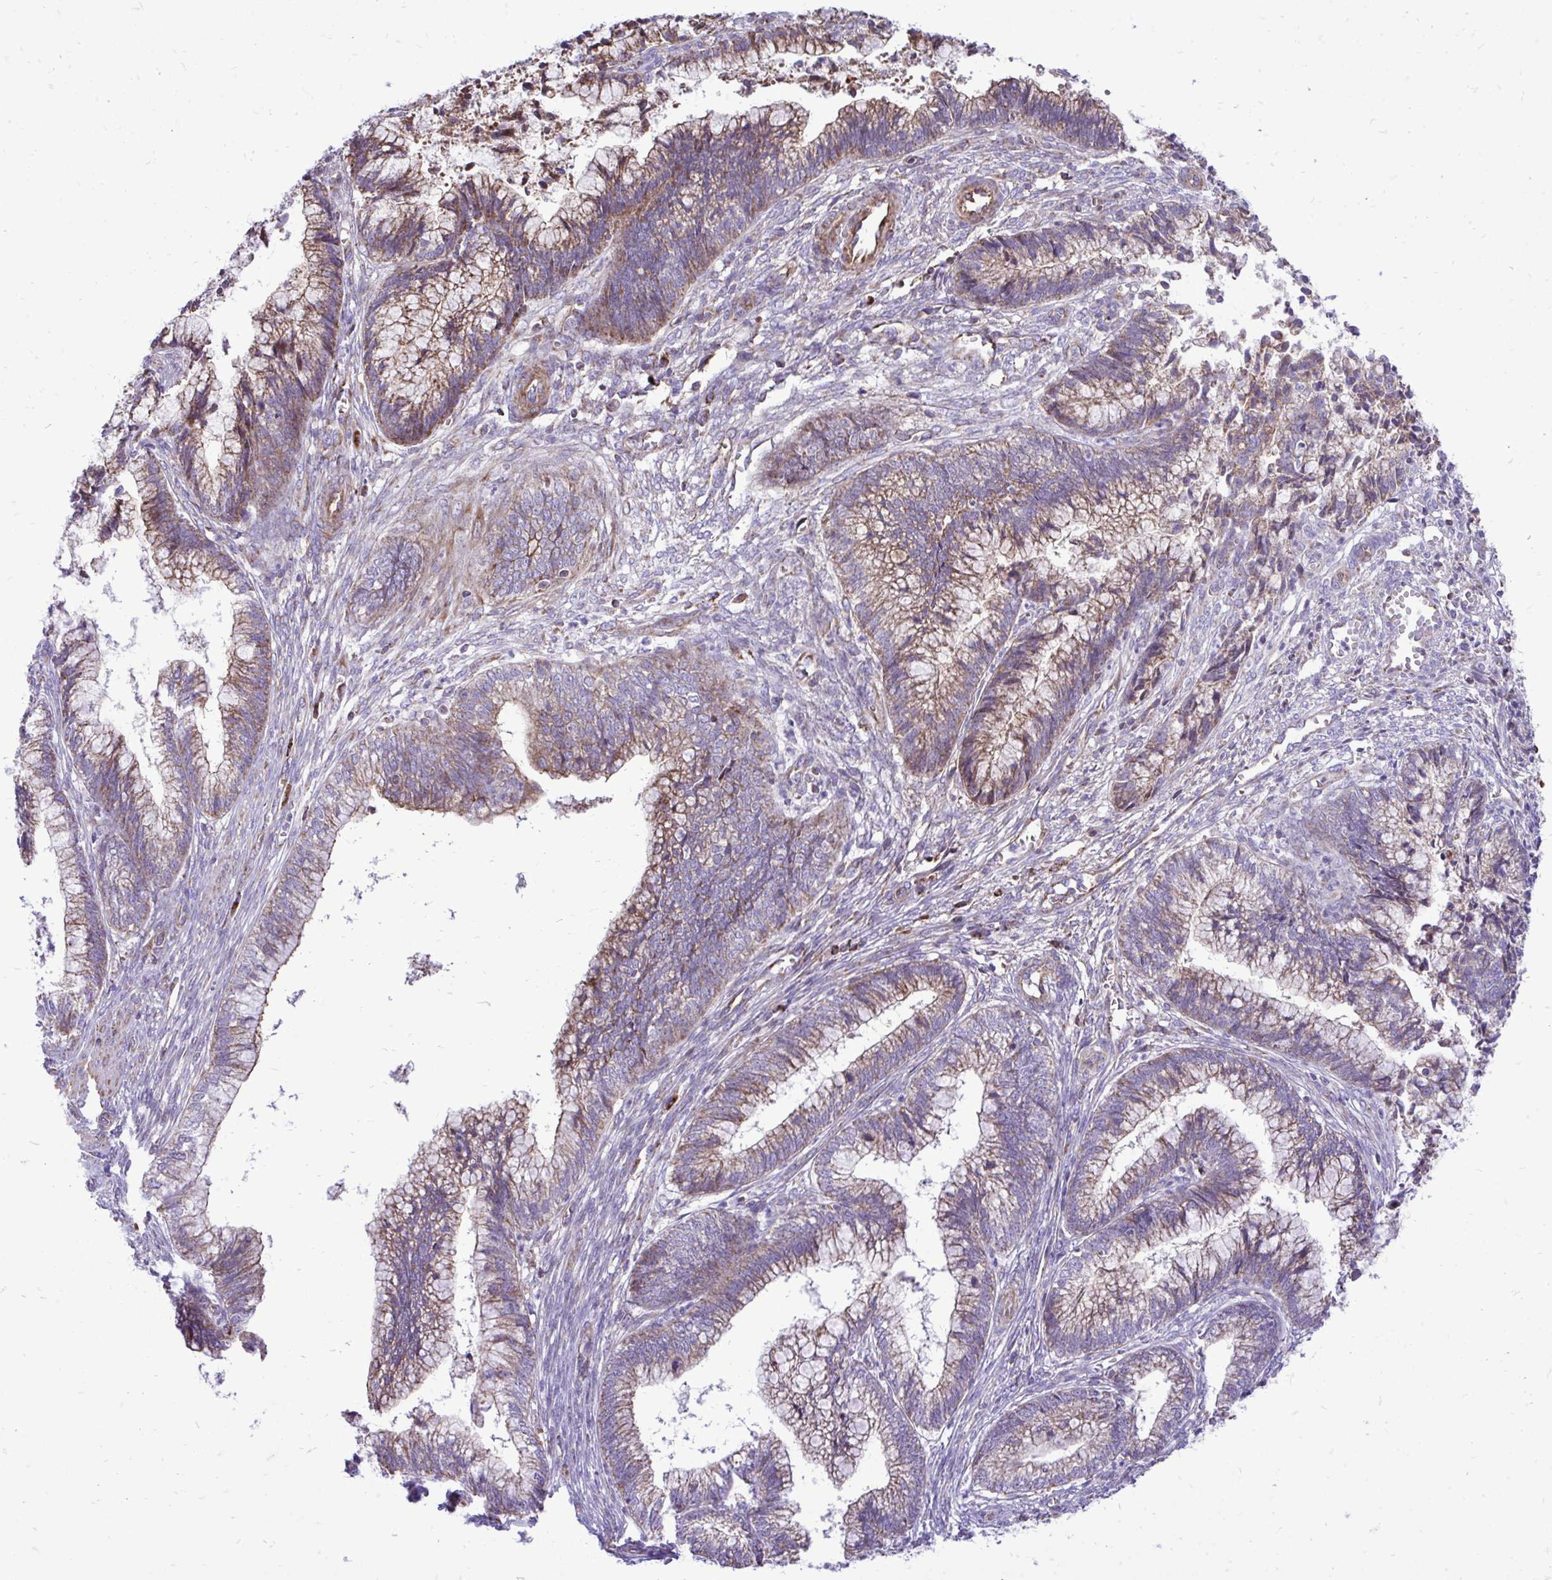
{"staining": {"intensity": "moderate", "quantity": "25%-75%", "location": "cytoplasmic/membranous"}, "tissue": "cervical cancer", "cell_type": "Tumor cells", "image_type": "cancer", "snomed": [{"axis": "morphology", "description": "Adenocarcinoma, NOS"}, {"axis": "topography", "description": "Cervix"}], "caption": "There is medium levels of moderate cytoplasmic/membranous expression in tumor cells of cervical cancer, as demonstrated by immunohistochemical staining (brown color).", "gene": "ATP13A2", "patient": {"sex": "female", "age": 44}}